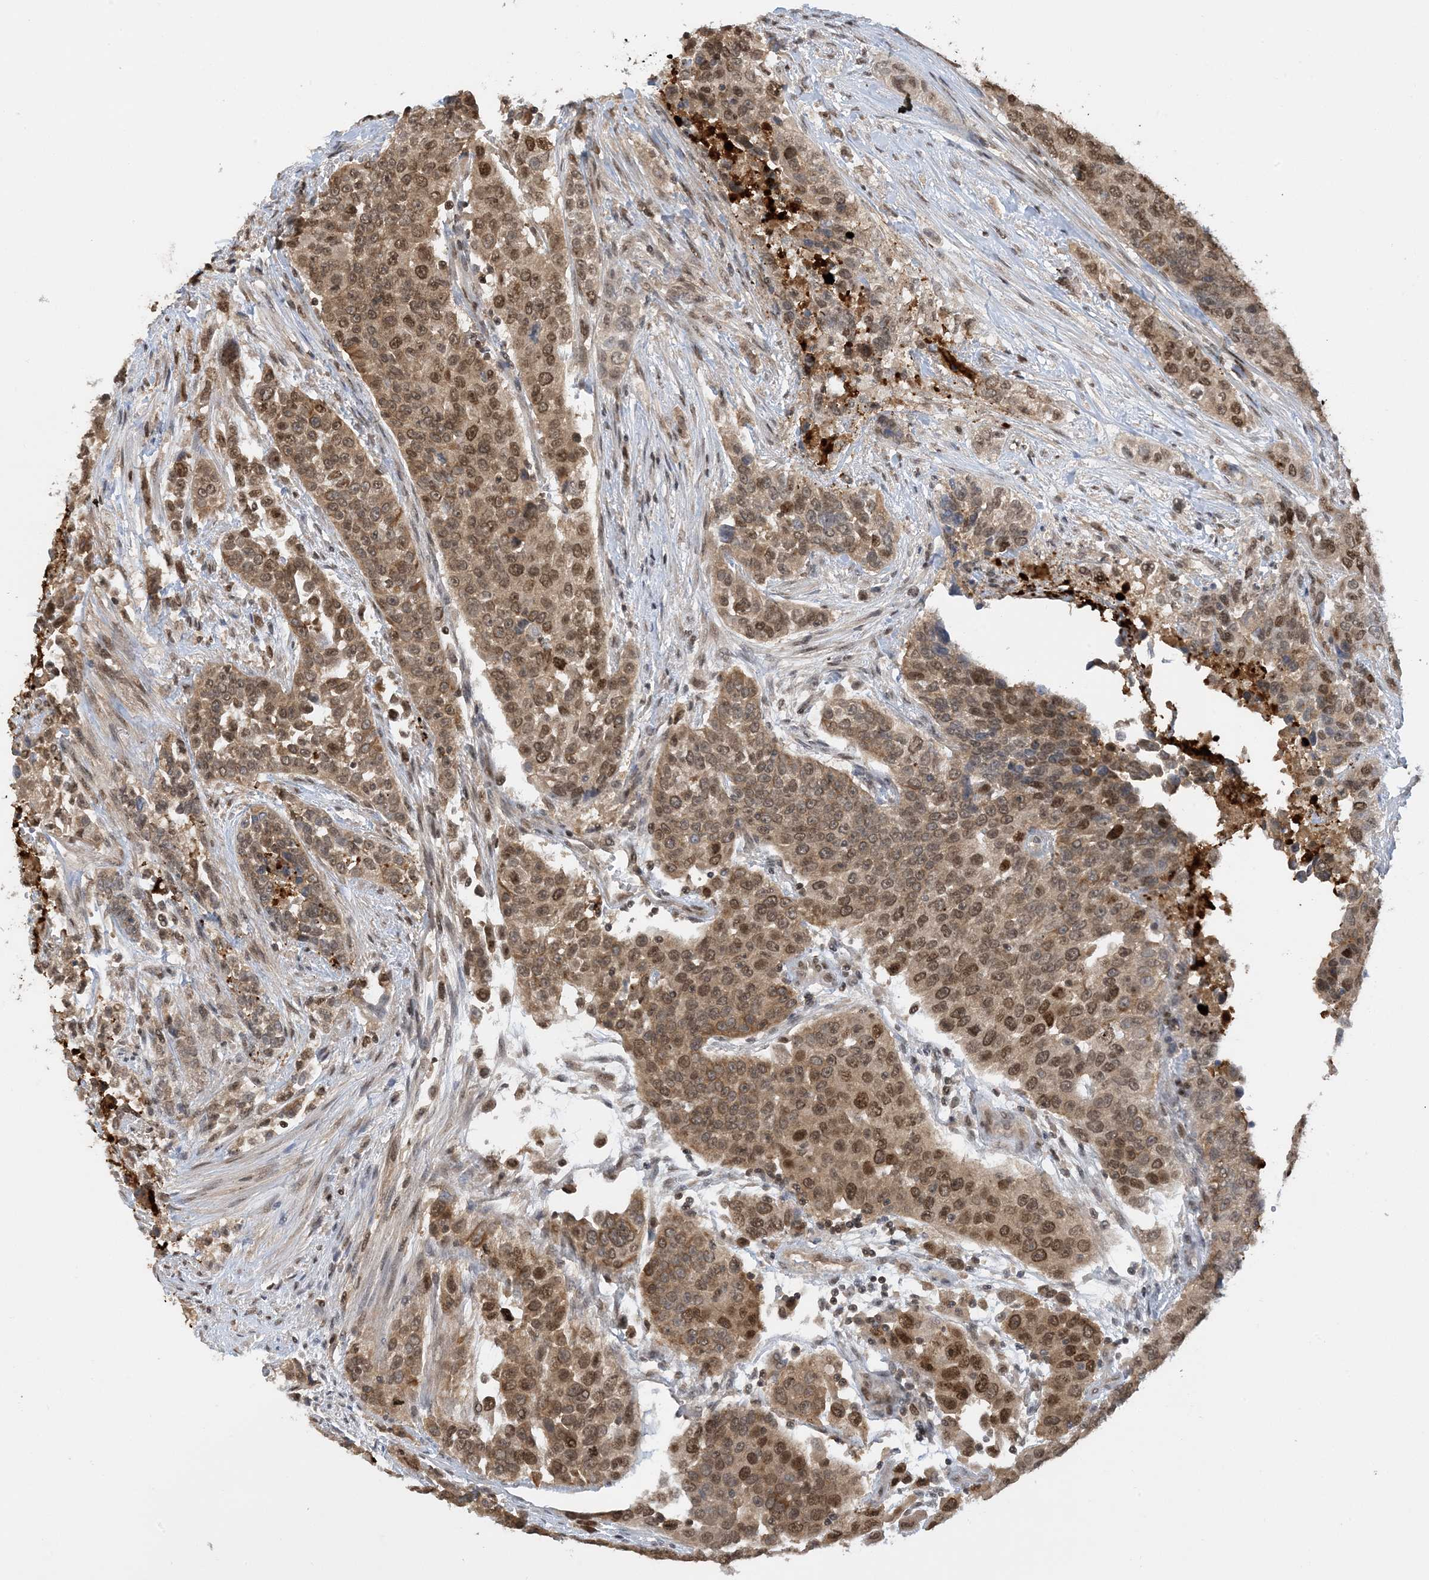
{"staining": {"intensity": "moderate", "quantity": ">75%", "location": "cytoplasmic/membranous,nuclear"}, "tissue": "urothelial cancer", "cell_type": "Tumor cells", "image_type": "cancer", "snomed": [{"axis": "morphology", "description": "Urothelial carcinoma, High grade"}, {"axis": "topography", "description": "Urinary bladder"}], "caption": "Moderate cytoplasmic/membranous and nuclear staining is seen in approximately >75% of tumor cells in urothelial carcinoma (high-grade).", "gene": "ACYP2", "patient": {"sex": "female", "age": 80}}